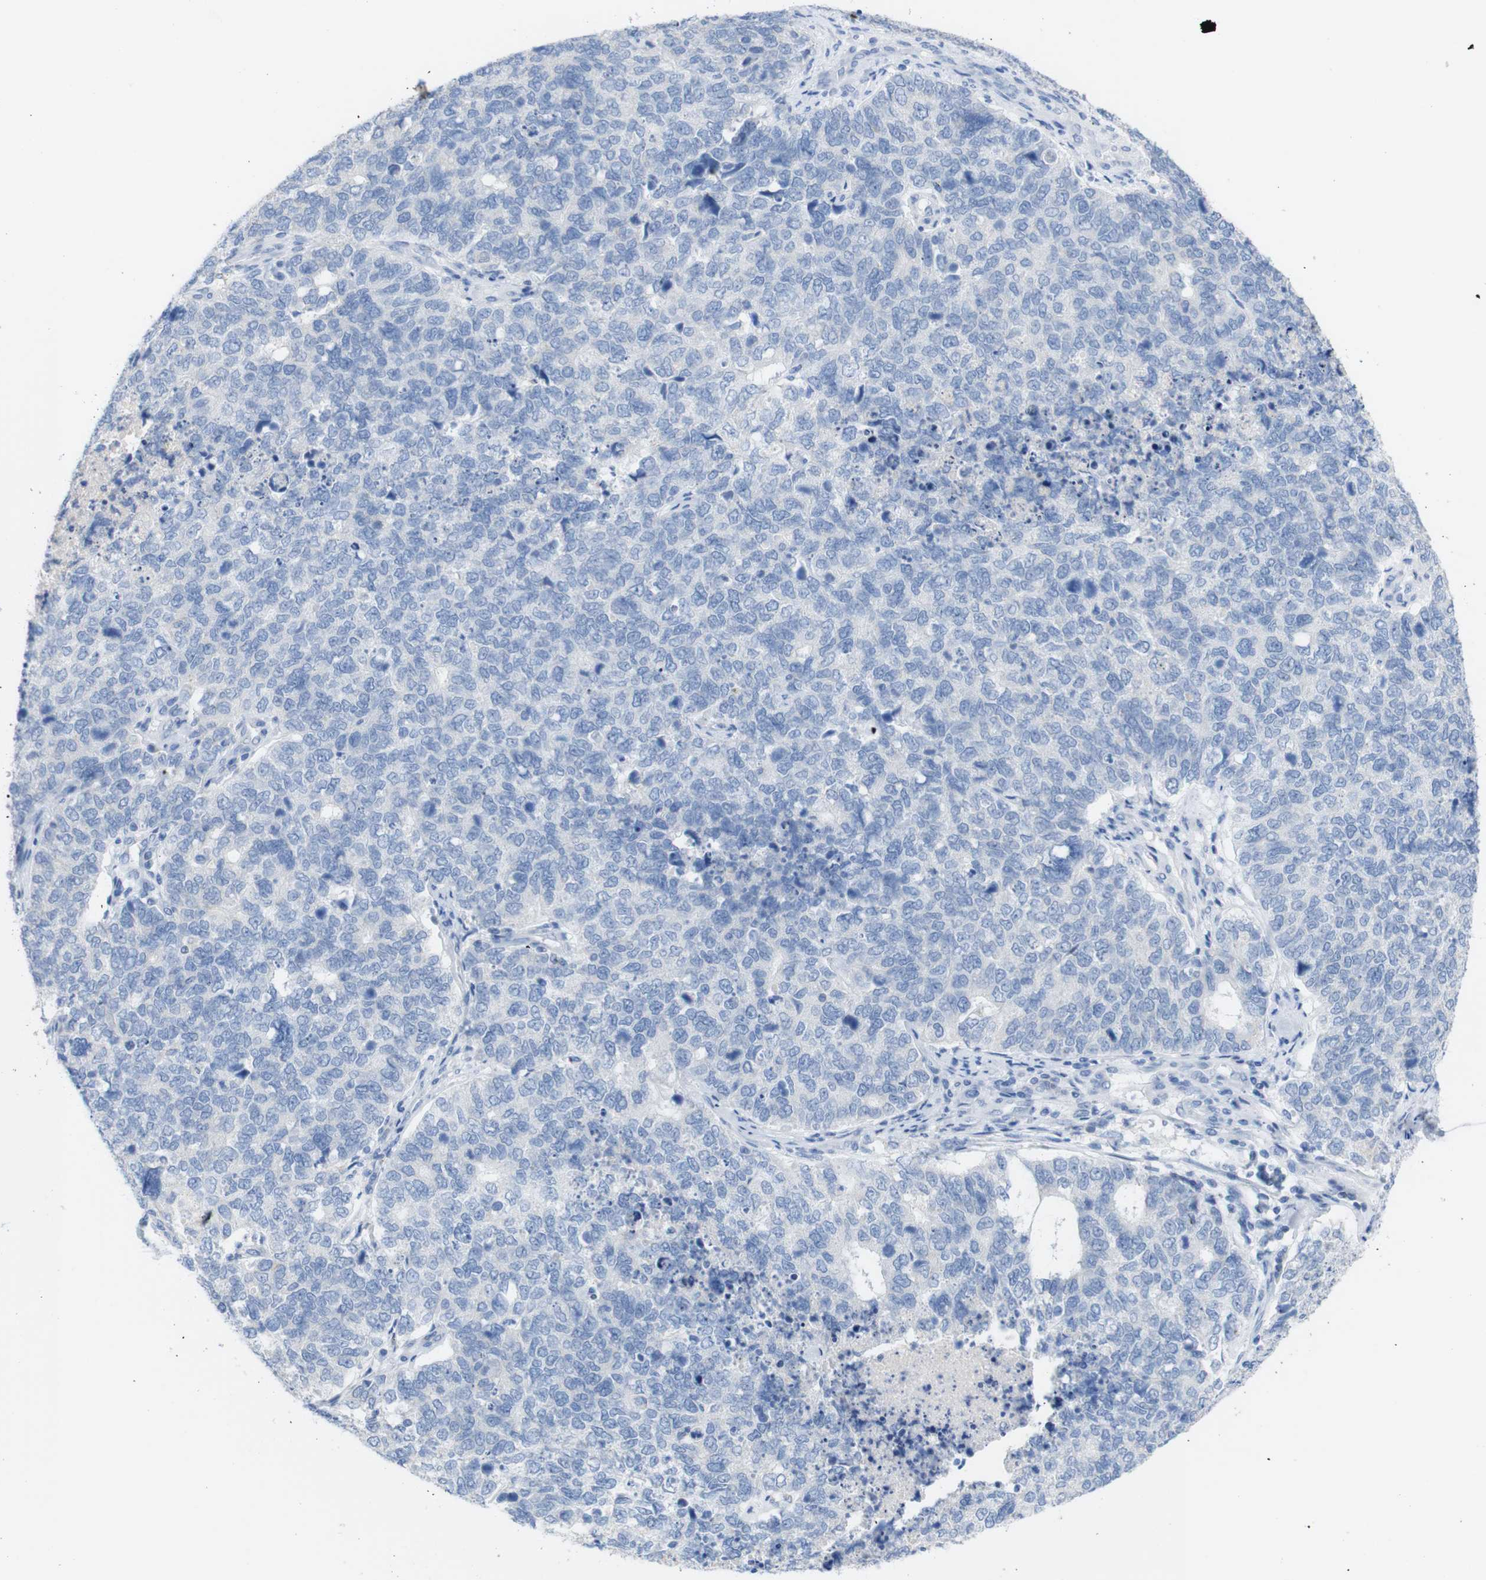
{"staining": {"intensity": "negative", "quantity": "none", "location": "none"}, "tissue": "cervical cancer", "cell_type": "Tumor cells", "image_type": "cancer", "snomed": [{"axis": "morphology", "description": "Squamous cell carcinoma, NOS"}, {"axis": "topography", "description": "Cervix"}], "caption": "Cervical squamous cell carcinoma was stained to show a protein in brown. There is no significant positivity in tumor cells.", "gene": "LAG3", "patient": {"sex": "female", "age": 63}}